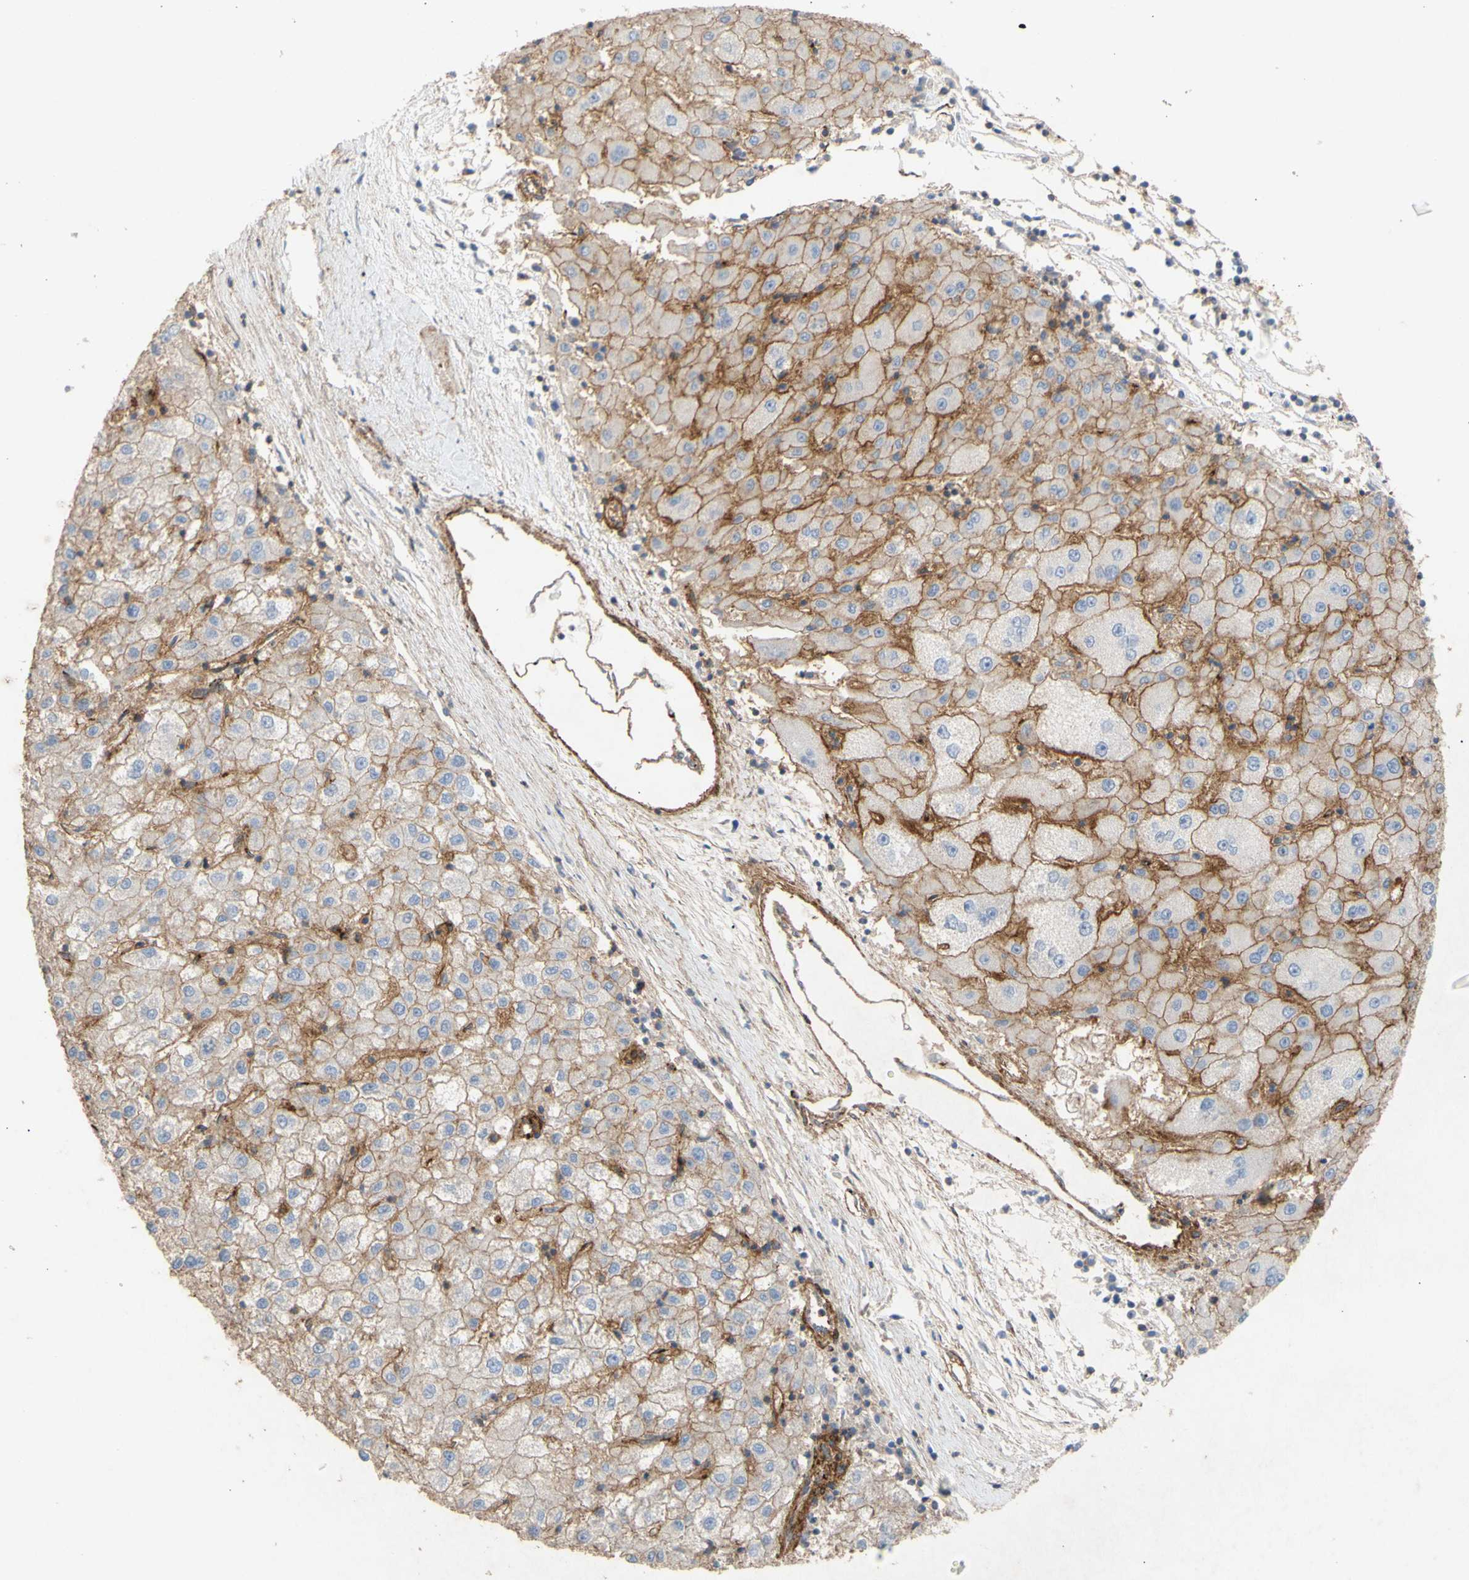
{"staining": {"intensity": "moderate", "quantity": ">75%", "location": "cytoplasmic/membranous"}, "tissue": "liver cancer", "cell_type": "Tumor cells", "image_type": "cancer", "snomed": [{"axis": "morphology", "description": "Carcinoma, Hepatocellular, NOS"}, {"axis": "topography", "description": "Liver"}], "caption": "Immunohistochemistry staining of liver hepatocellular carcinoma, which shows medium levels of moderate cytoplasmic/membranous expression in approximately >75% of tumor cells indicating moderate cytoplasmic/membranous protein positivity. The staining was performed using DAB (brown) for protein detection and nuclei were counterstained in hematoxylin (blue).", "gene": "ATP2A3", "patient": {"sex": "male", "age": 72}}